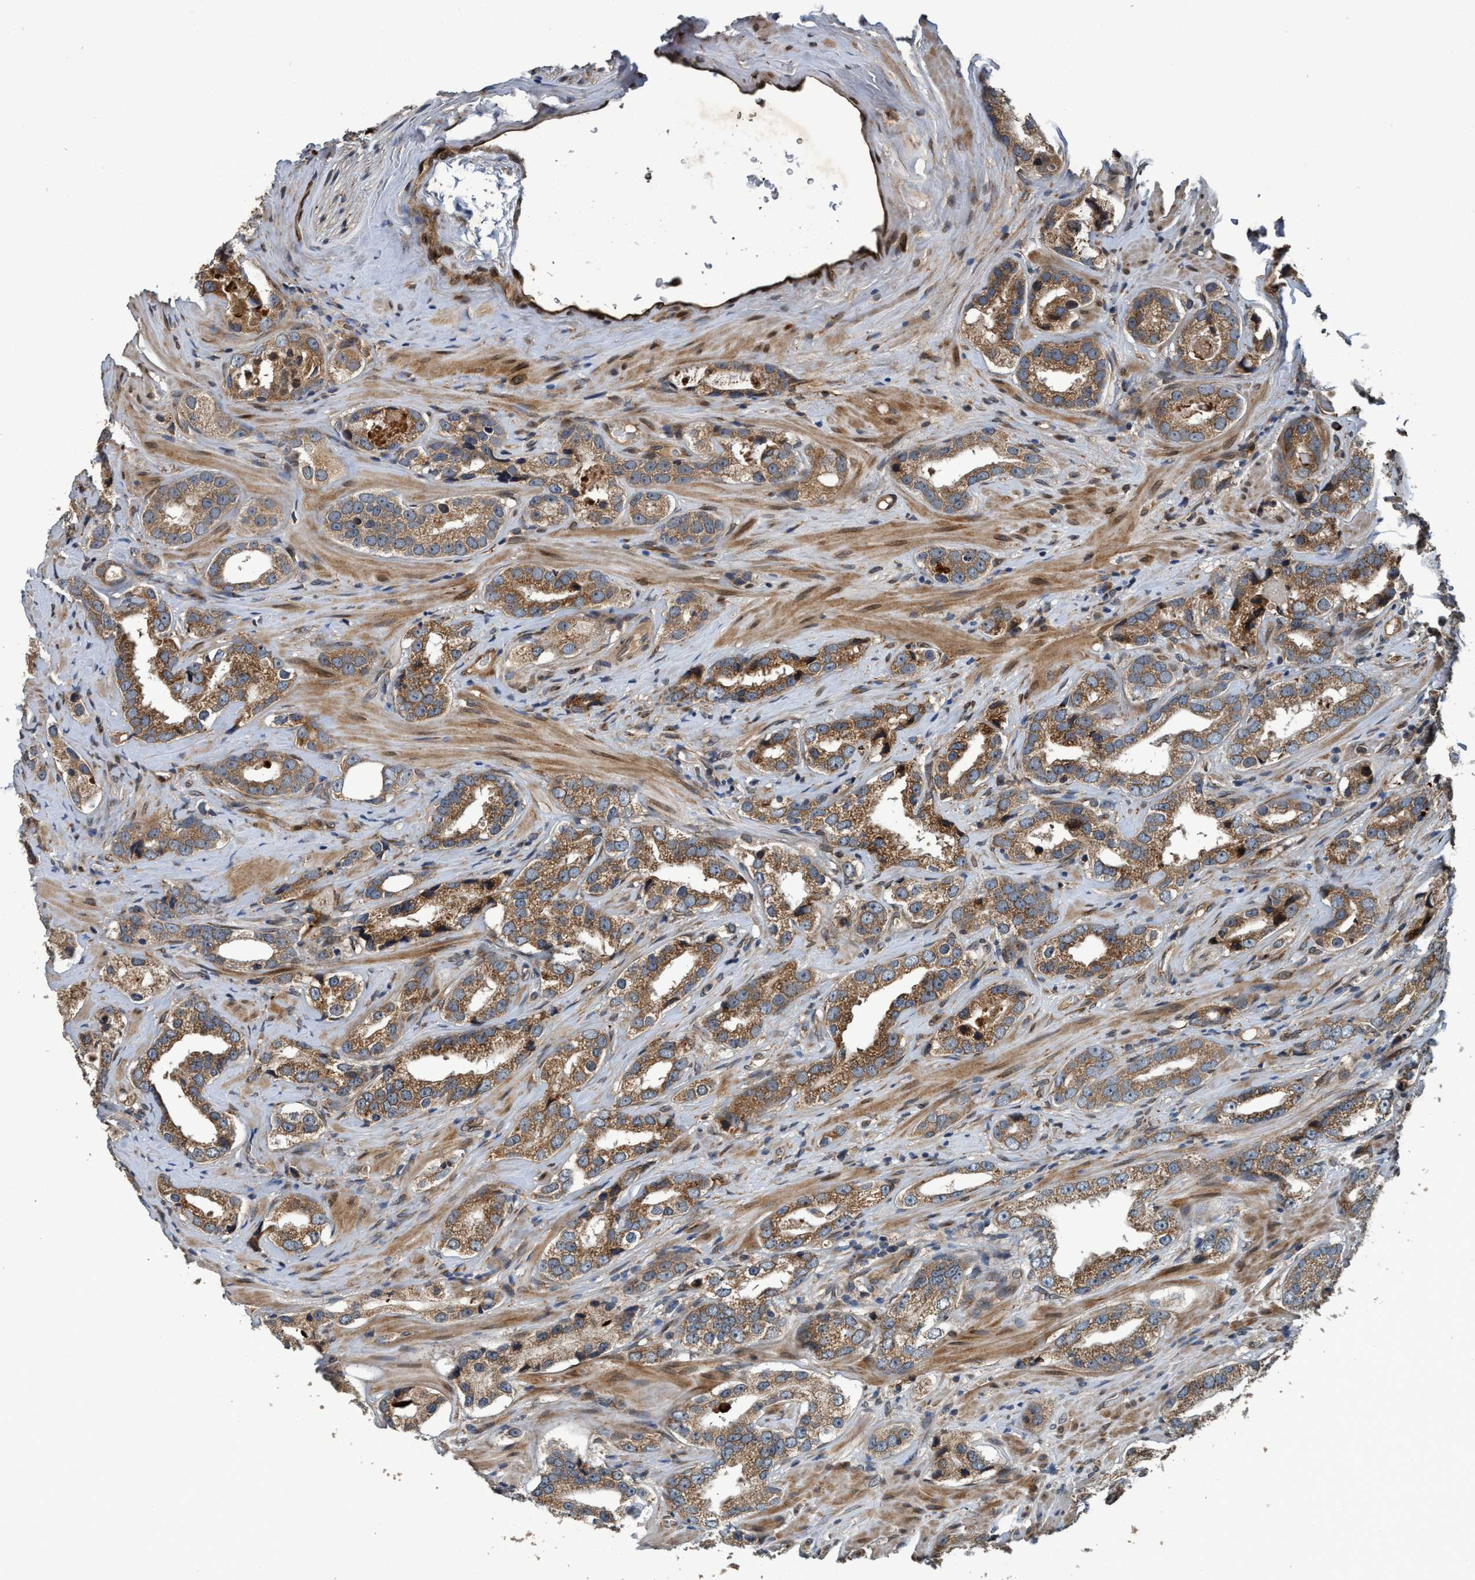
{"staining": {"intensity": "moderate", "quantity": ">75%", "location": "cytoplasmic/membranous"}, "tissue": "prostate cancer", "cell_type": "Tumor cells", "image_type": "cancer", "snomed": [{"axis": "morphology", "description": "Adenocarcinoma, High grade"}, {"axis": "topography", "description": "Prostate"}], "caption": "The micrograph displays a brown stain indicating the presence of a protein in the cytoplasmic/membranous of tumor cells in prostate adenocarcinoma (high-grade). Using DAB (3,3'-diaminobenzidine) (brown) and hematoxylin (blue) stains, captured at high magnification using brightfield microscopy.", "gene": "MACC1", "patient": {"sex": "male", "age": 63}}